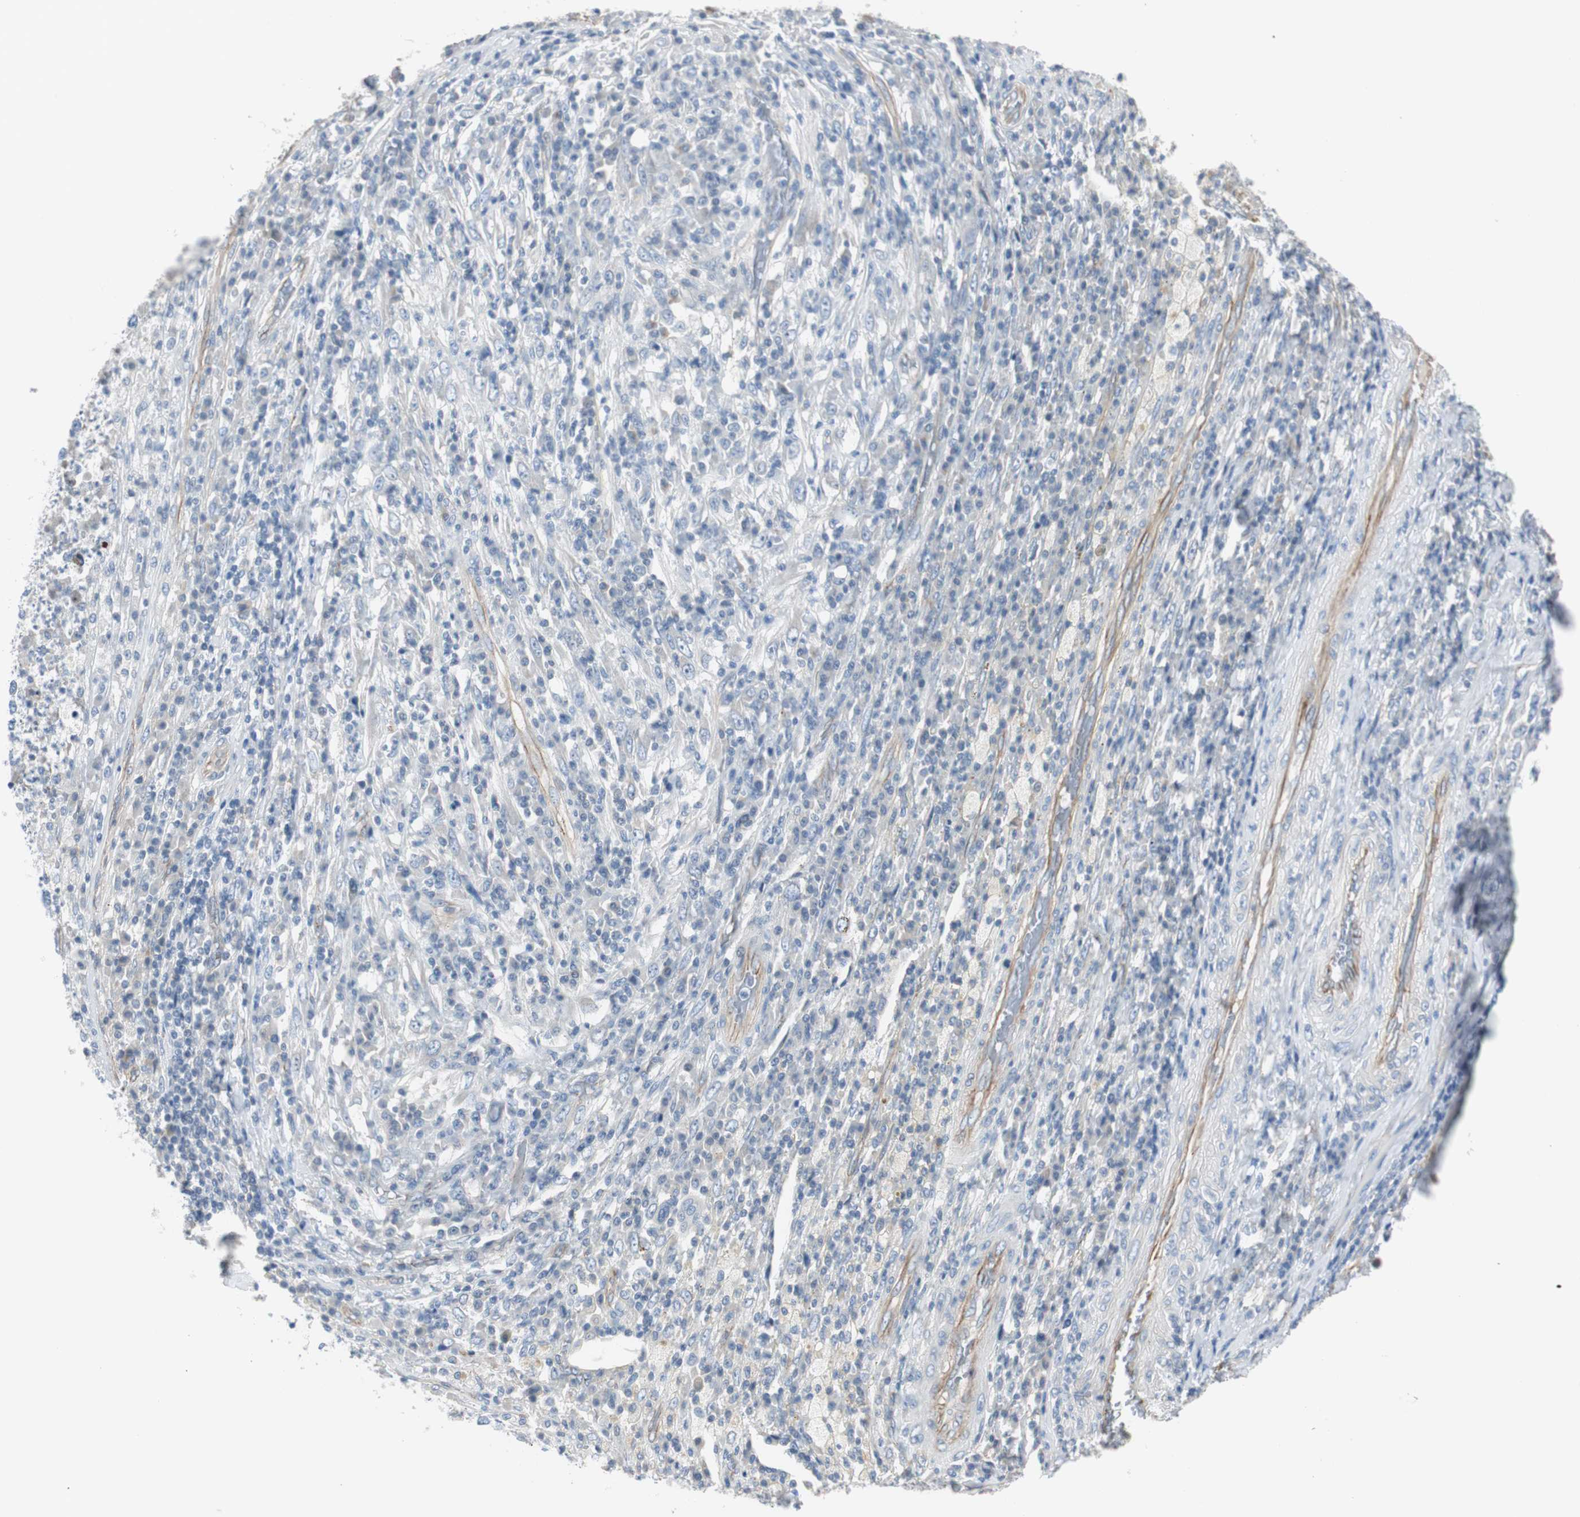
{"staining": {"intensity": "negative", "quantity": "none", "location": "none"}, "tissue": "testis cancer", "cell_type": "Tumor cells", "image_type": "cancer", "snomed": [{"axis": "morphology", "description": "Necrosis, NOS"}, {"axis": "morphology", "description": "Carcinoma, Embryonal, NOS"}, {"axis": "topography", "description": "Testis"}], "caption": "This is an IHC micrograph of human testis embryonal carcinoma. There is no staining in tumor cells.", "gene": "STXBP4", "patient": {"sex": "male", "age": 19}}